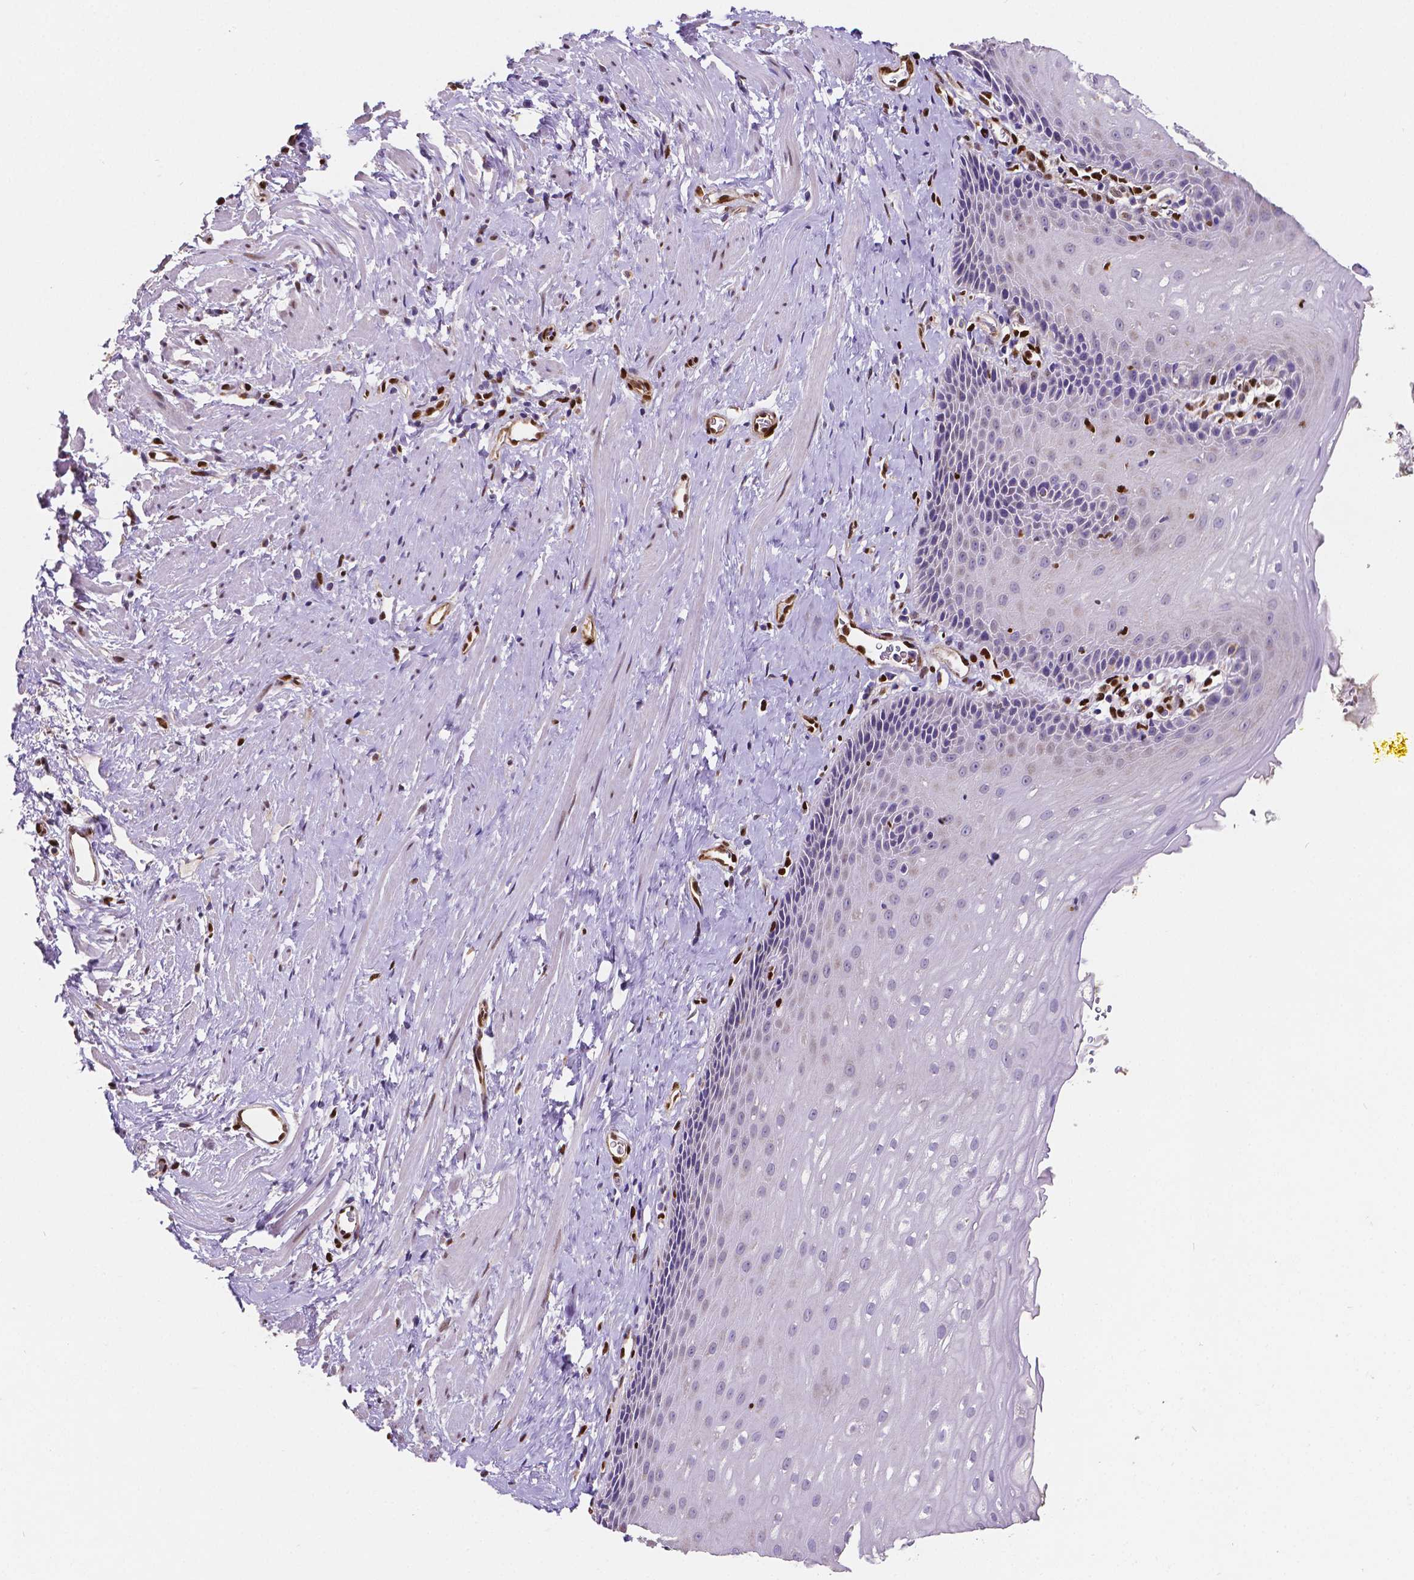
{"staining": {"intensity": "negative", "quantity": "none", "location": "none"}, "tissue": "esophagus", "cell_type": "Squamous epithelial cells", "image_type": "normal", "snomed": [{"axis": "morphology", "description": "Normal tissue, NOS"}, {"axis": "topography", "description": "Esophagus"}], "caption": "There is no significant positivity in squamous epithelial cells of esophagus. (DAB IHC visualized using brightfield microscopy, high magnification).", "gene": "MEF2C", "patient": {"sex": "male", "age": 64}}